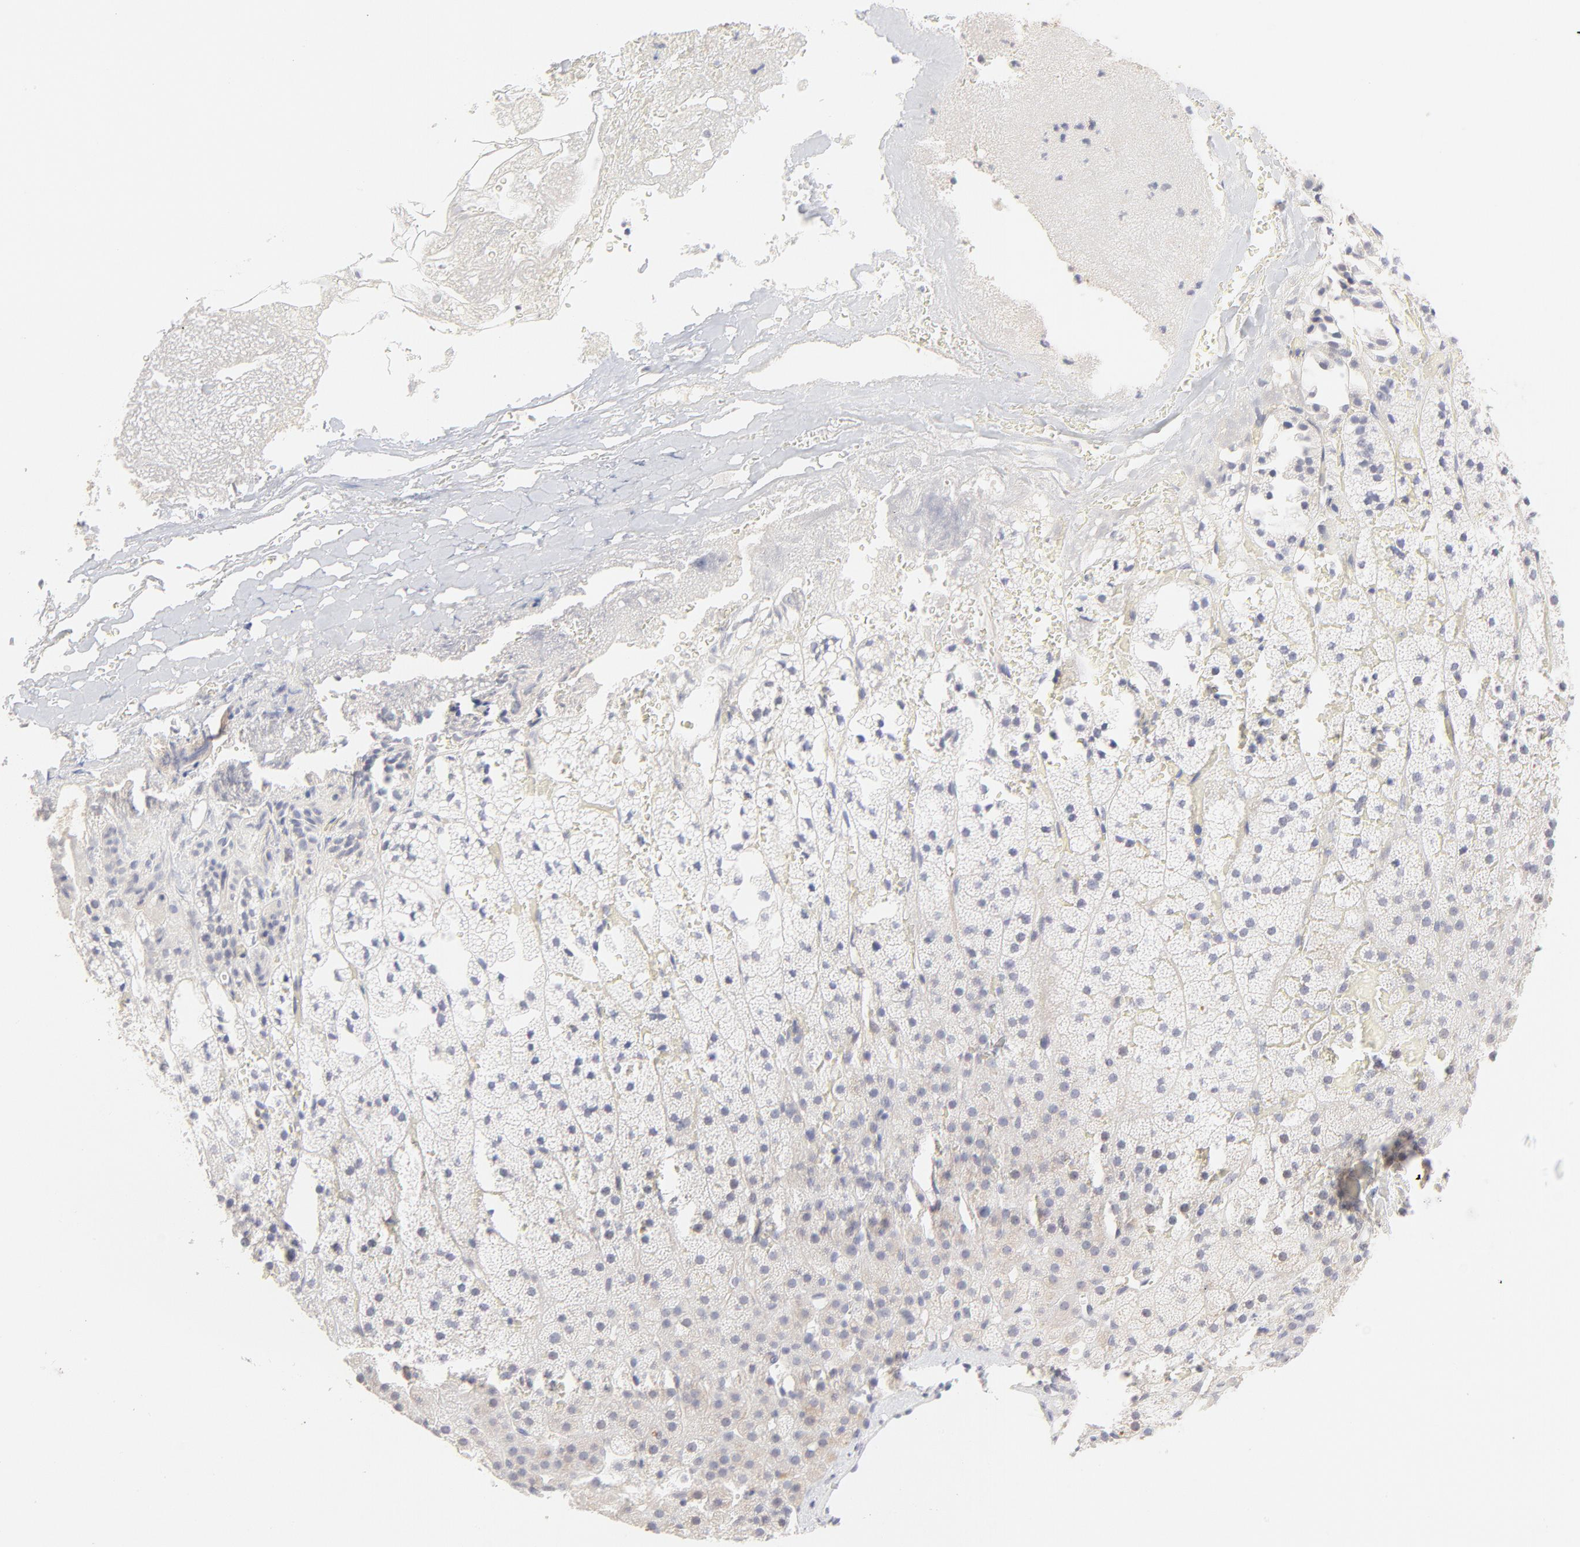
{"staining": {"intensity": "weak", "quantity": "<25%", "location": "cytoplasmic/membranous"}, "tissue": "adrenal gland", "cell_type": "Glandular cells", "image_type": "normal", "snomed": [{"axis": "morphology", "description": "Normal tissue, NOS"}, {"axis": "topography", "description": "Adrenal gland"}], "caption": "This is an immunohistochemistry (IHC) image of benign adrenal gland. There is no positivity in glandular cells.", "gene": "ELF3", "patient": {"sex": "male", "age": 35}}